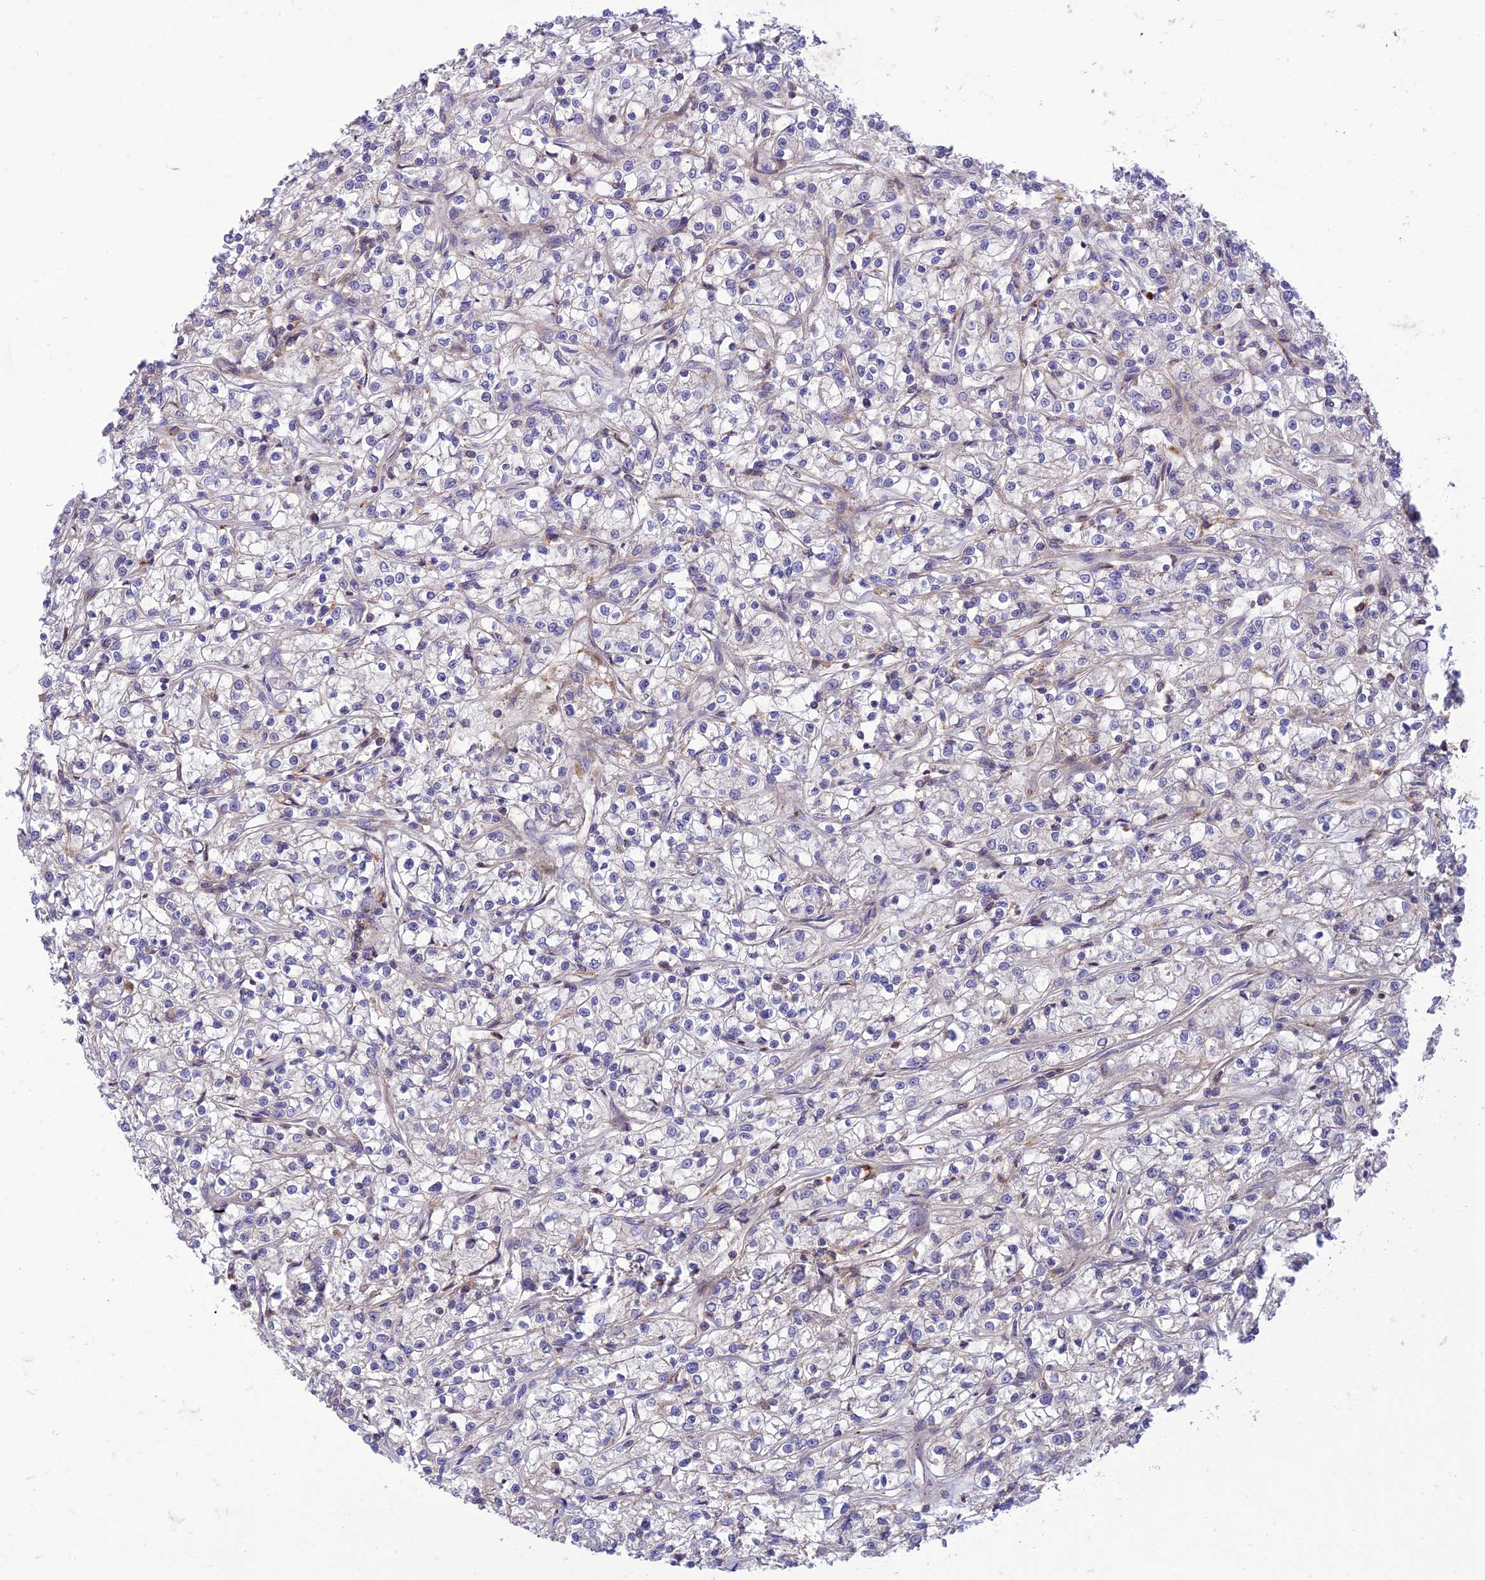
{"staining": {"intensity": "negative", "quantity": "none", "location": "none"}, "tissue": "renal cancer", "cell_type": "Tumor cells", "image_type": "cancer", "snomed": [{"axis": "morphology", "description": "Adenocarcinoma, NOS"}, {"axis": "topography", "description": "Kidney"}], "caption": "Immunohistochemical staining of human adenocarcinoma (renal) exhibits no significant expression in tumor cells. Brightfield microscopy of IHC stained with DAB (brown) and hematoxylin (blue), captured at high magnification.", "gene": "IRAK3", "patient": {"sex": "female", "age": 59}}